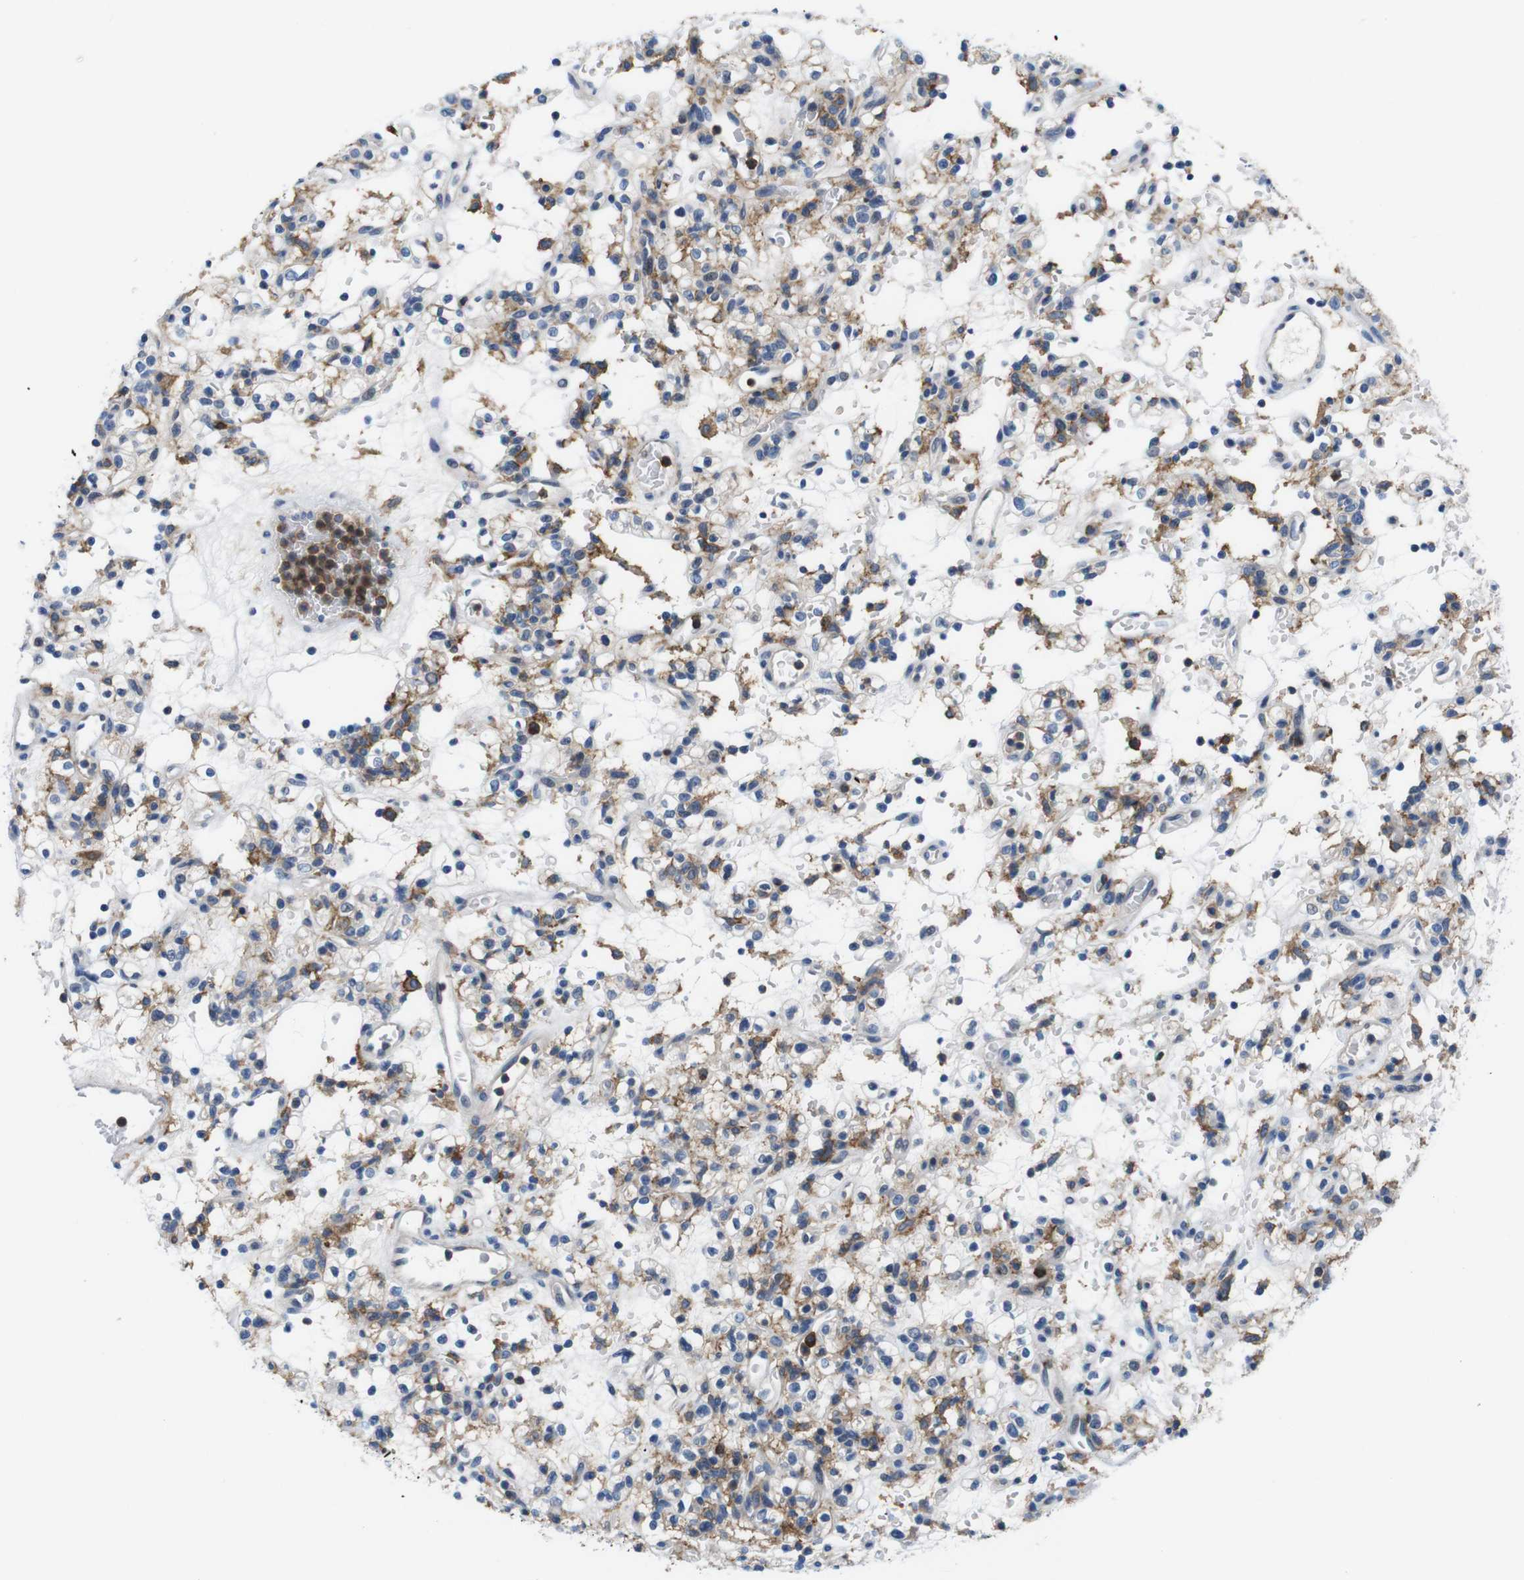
{"staining": {"intensity": "moderate", "quantity": "<25%", "location": "cytoplasmic/membranous"}, "tissue": "renal cancer", "cell_type": "Tumor cells", "image_type": "cancer", "snomed": [{"axis": "morphology", "description": "Normal tissue, NOS"}, {"axis": "morphology", "description": "Adenocarcinoma, NOS"}, {"axis": "topography", "description": "Kidney"}], "caption": "Protein expression by IHC demonstrates moderate cytoplasmic/membranous positivity in approximately <25% of tumor cells in adenocarcinoma (renal).", "gene": "CD300C", "patient": {"sex": "female", "age": 72}}